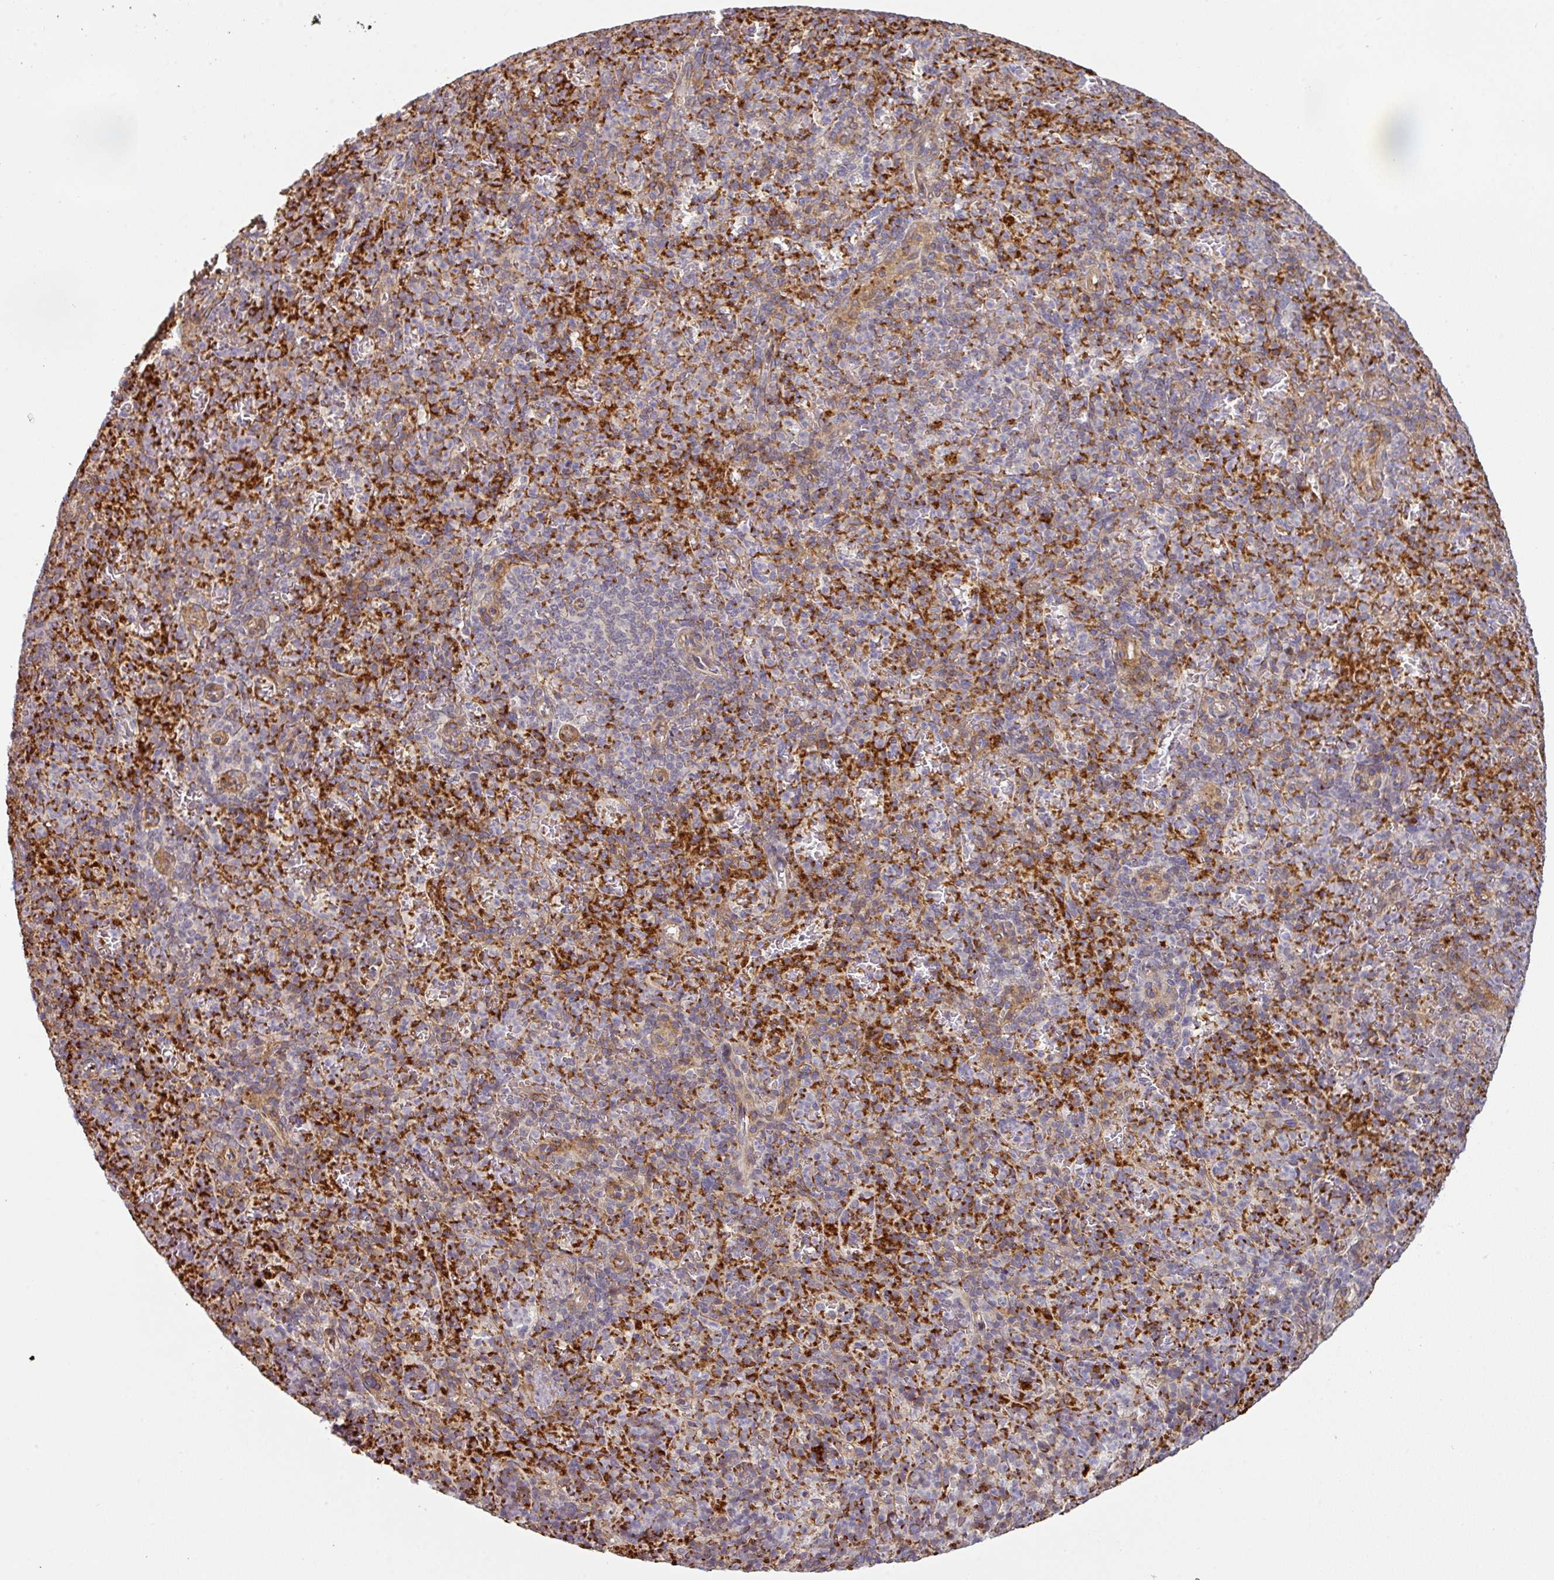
{"staining": {"intensity": "strong", "quantity": ">75%", "location": "cytoplasmic/membranous"}, "tissue": "spleen", "cell_type": "Cells in red pulp", "image_type": "normal", "snomed": [{"axis": "morphology", "description": "Normal tissue, NOS"}, {"axis": "topography", "description": "Spleen"}], "caption": "Spleen was stained to show a protein in brown. There is high levels of strong cytoplasmic/membranous expression in about >75% of cells in red pulp. The protein is stained brown, and the nuclei are stained in blue (DAB IHC with brightfield microscopy, high magnification).", "gene": "CASP2", "patient": {"sex": "female", "age": 74}}